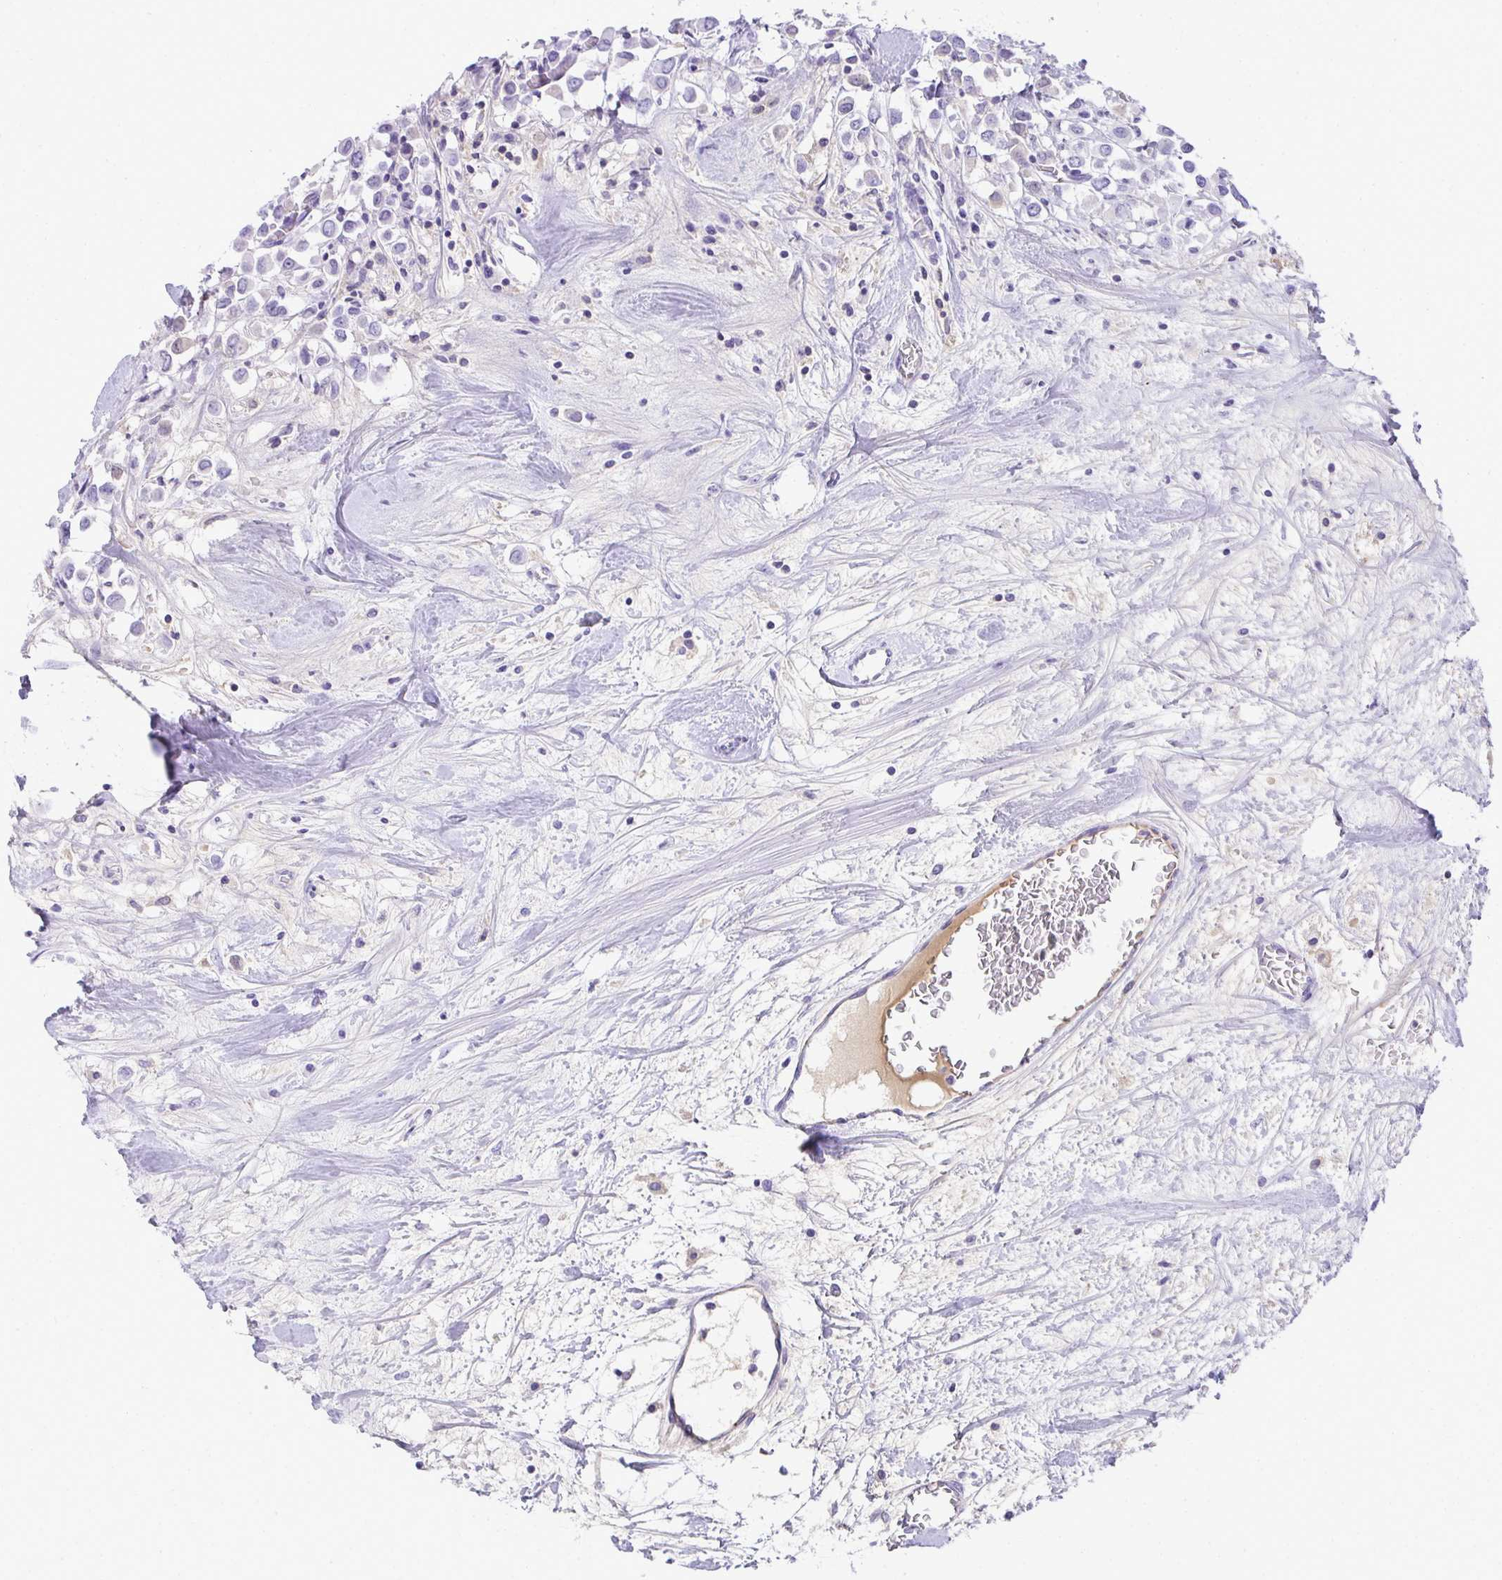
{"staining": {"intensity": "negative", "quantity": "none", "location": "none"}, "tissue": "breast cancer", "cell_type": "Tumor cells", "image_type": "cancer", "snomed": [{"axis": "morphology", "description": "Duct carcinoma"}, {"axis": "topography", "description": "Breast"}], "caption": "Immunohistochemistry of breast invasive ductal carcinoma displays no staining in tumor cells. (Immunohistochemistry (ihc), brightfield microscopy, high magnification).", "gene": "ZSWIM3", "patient": {"sex": "female", "age": 61}}